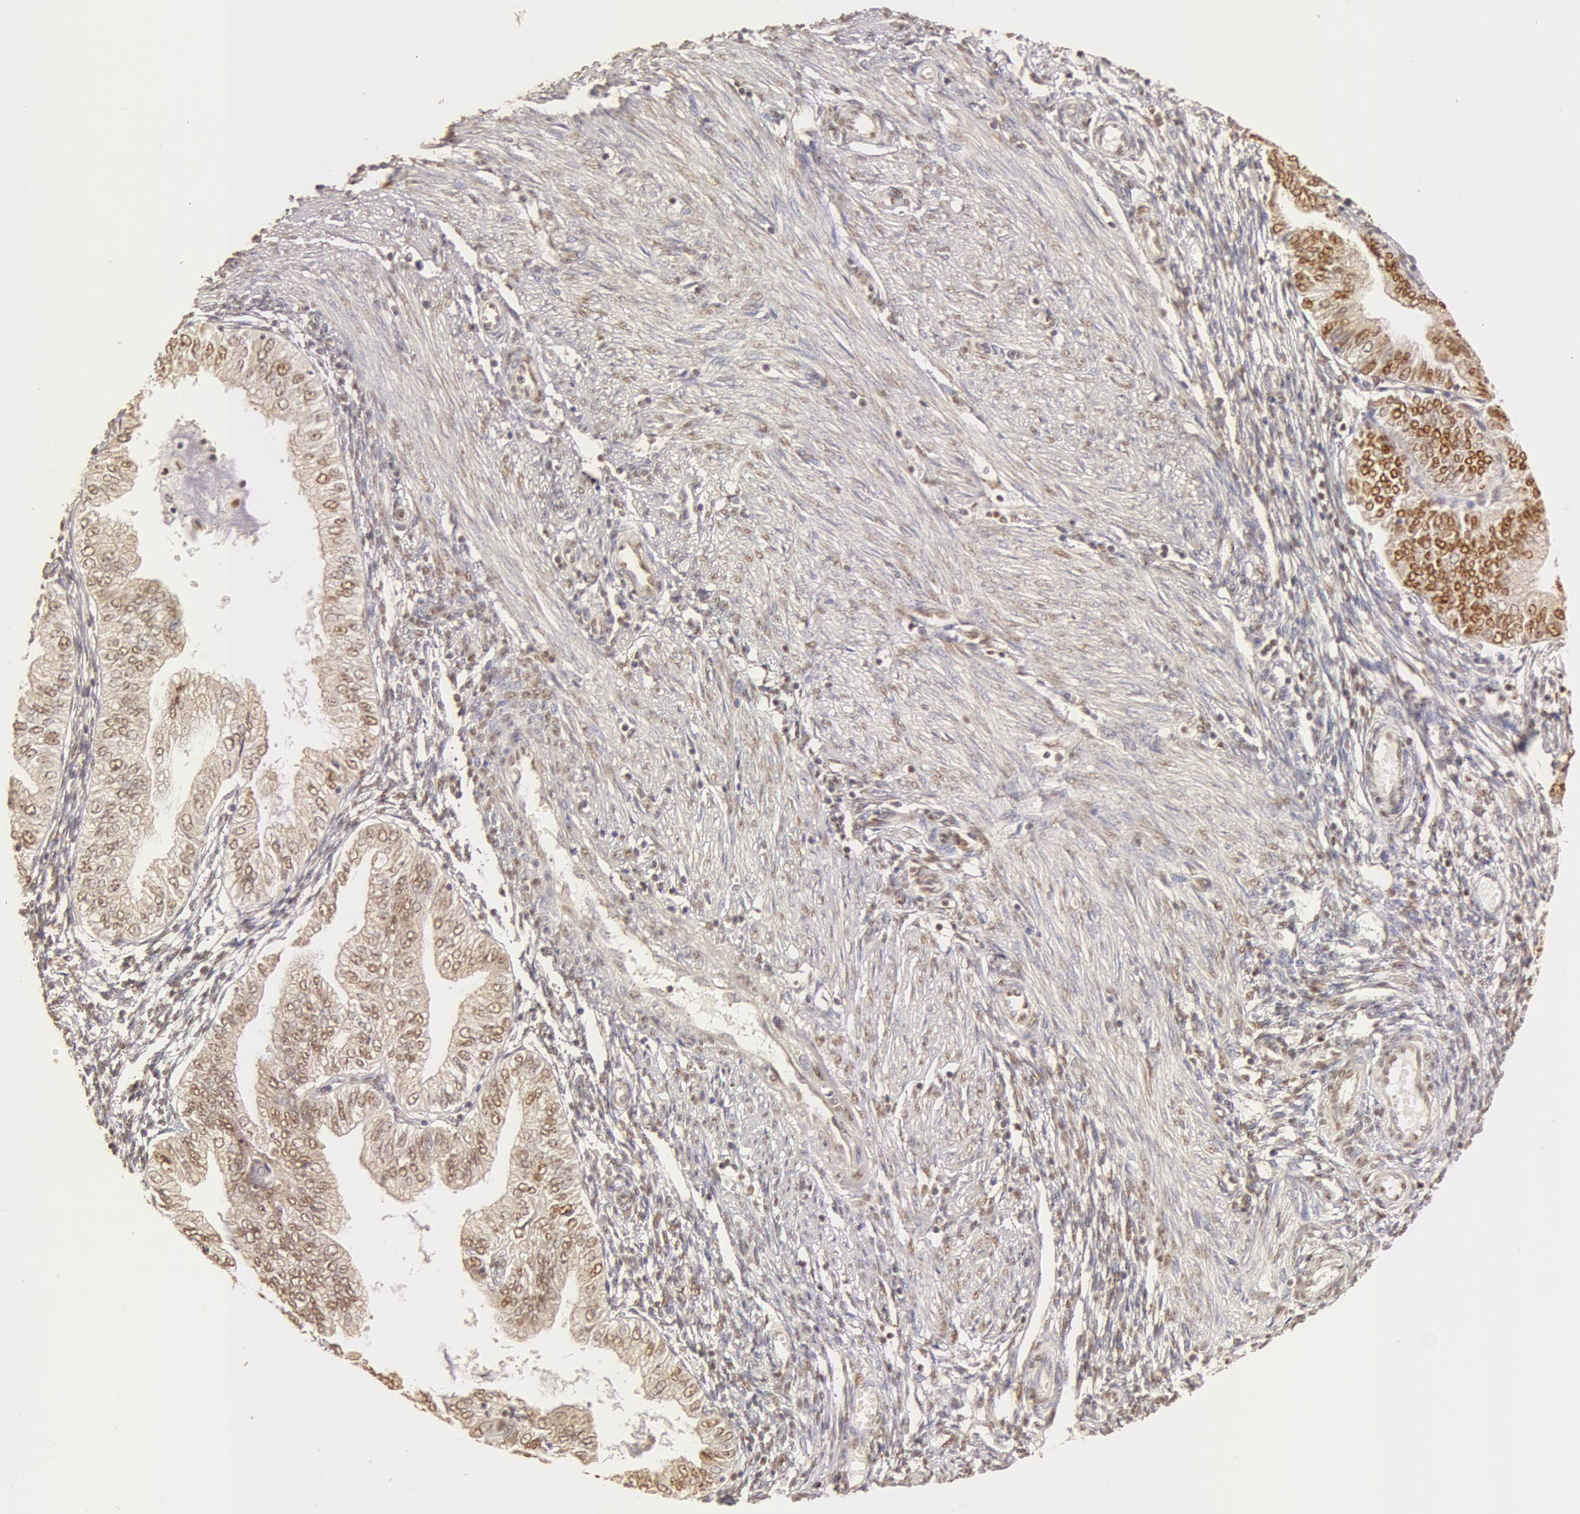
{"staining": {"intensity": "moderate", "quantity": ">75%", "location": "cytoplasmic/membranous,nuclear"}, "tissue": "endometrial cancer", "cell_type": "Tumor cells", "image_type": "cancer", "snomed": [{"axis": "morphology", "description": "Adenocarcinoma, NOS"}, {"axis": "topography", "description": "Endometrium"}], "caption": "A brown stain highlights moderate cytoplasmic/membranous and nuclear expression of a protein in human endometrial adenocarcinoma tumor cells.", "gene": "SNRNP70", "patient": {"sex": "female", "age": 51}}